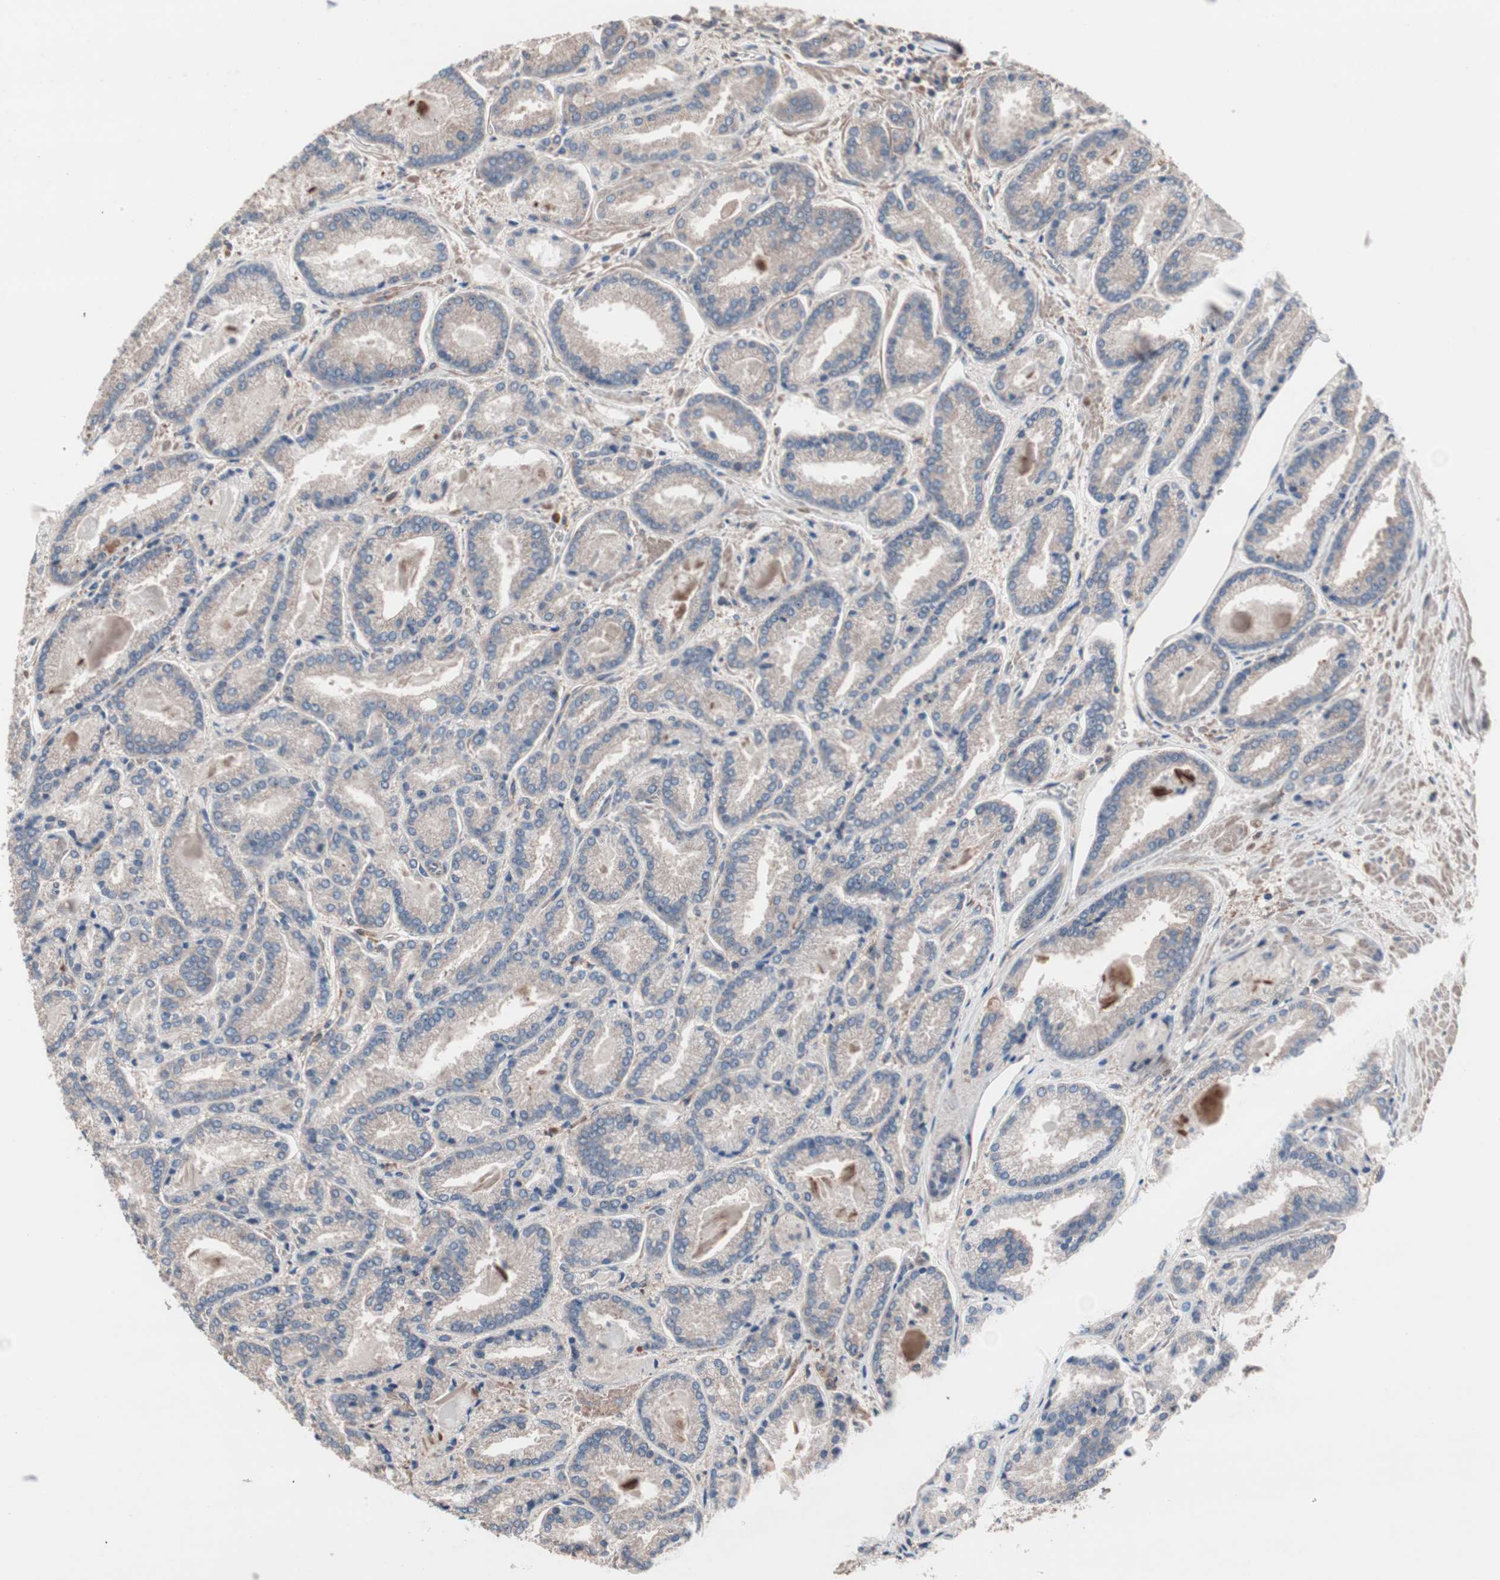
{"staining": {"intensity": "weak", "quantity": "25%-75%", "location": "cytoplasmic/membranous"}, "tissue": "prostate cancer", "cell_type": "Tumor cells", "image_type": "cancer", "snomed": [{"axis": "morphology", "description": "Adenocarcinoma, Low grade"}, {"axis": "topography", "description": "Prostate"}], "caption": "Immunohistochemical staining of adenocarcinoma (low-grade) (prostate) exhibits weak cytoplasmic/membranous protein staining in approximately 25%-75% of tumor cells.", "gene": "ATG7", "patient": {"sex": "male", "age": 59}}